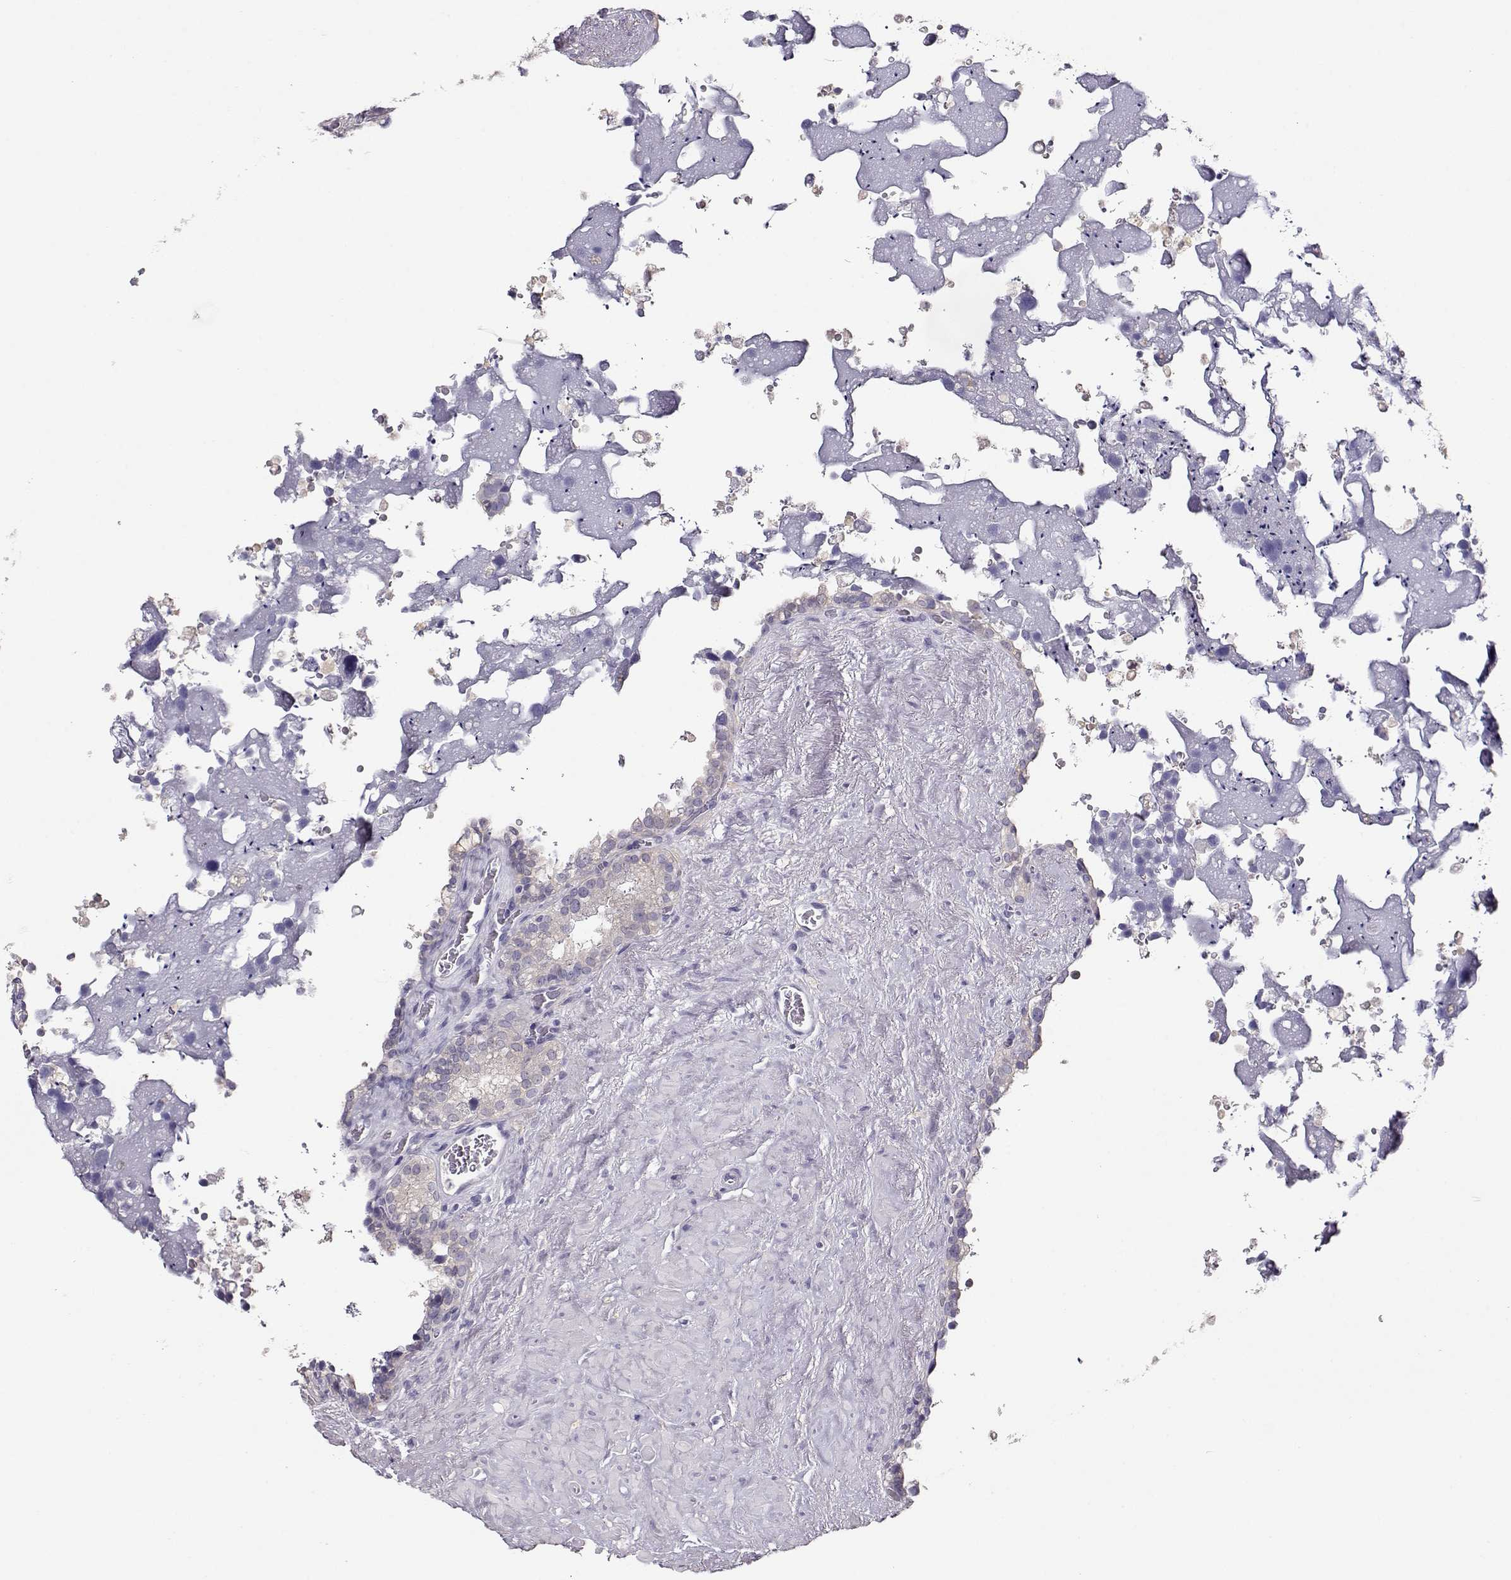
{"staining": {"intensity": "negative", "quantity": "none", "location": "none"}, "tissue": "seminal vesicle", "cell_type": "Glandular cells", "image_type": "normal", "snomed": [{"axis": "morphology", "description": "Normal tissue, NOS"}, {"axis": "topography", "description": "Seminal veicle"}], "caption": "The micrograph shows no staining of glandular cells in unremarkable seminal vesicle.", "gene": "NDRG4", "patient": {"sex": "male", "age": 71}}